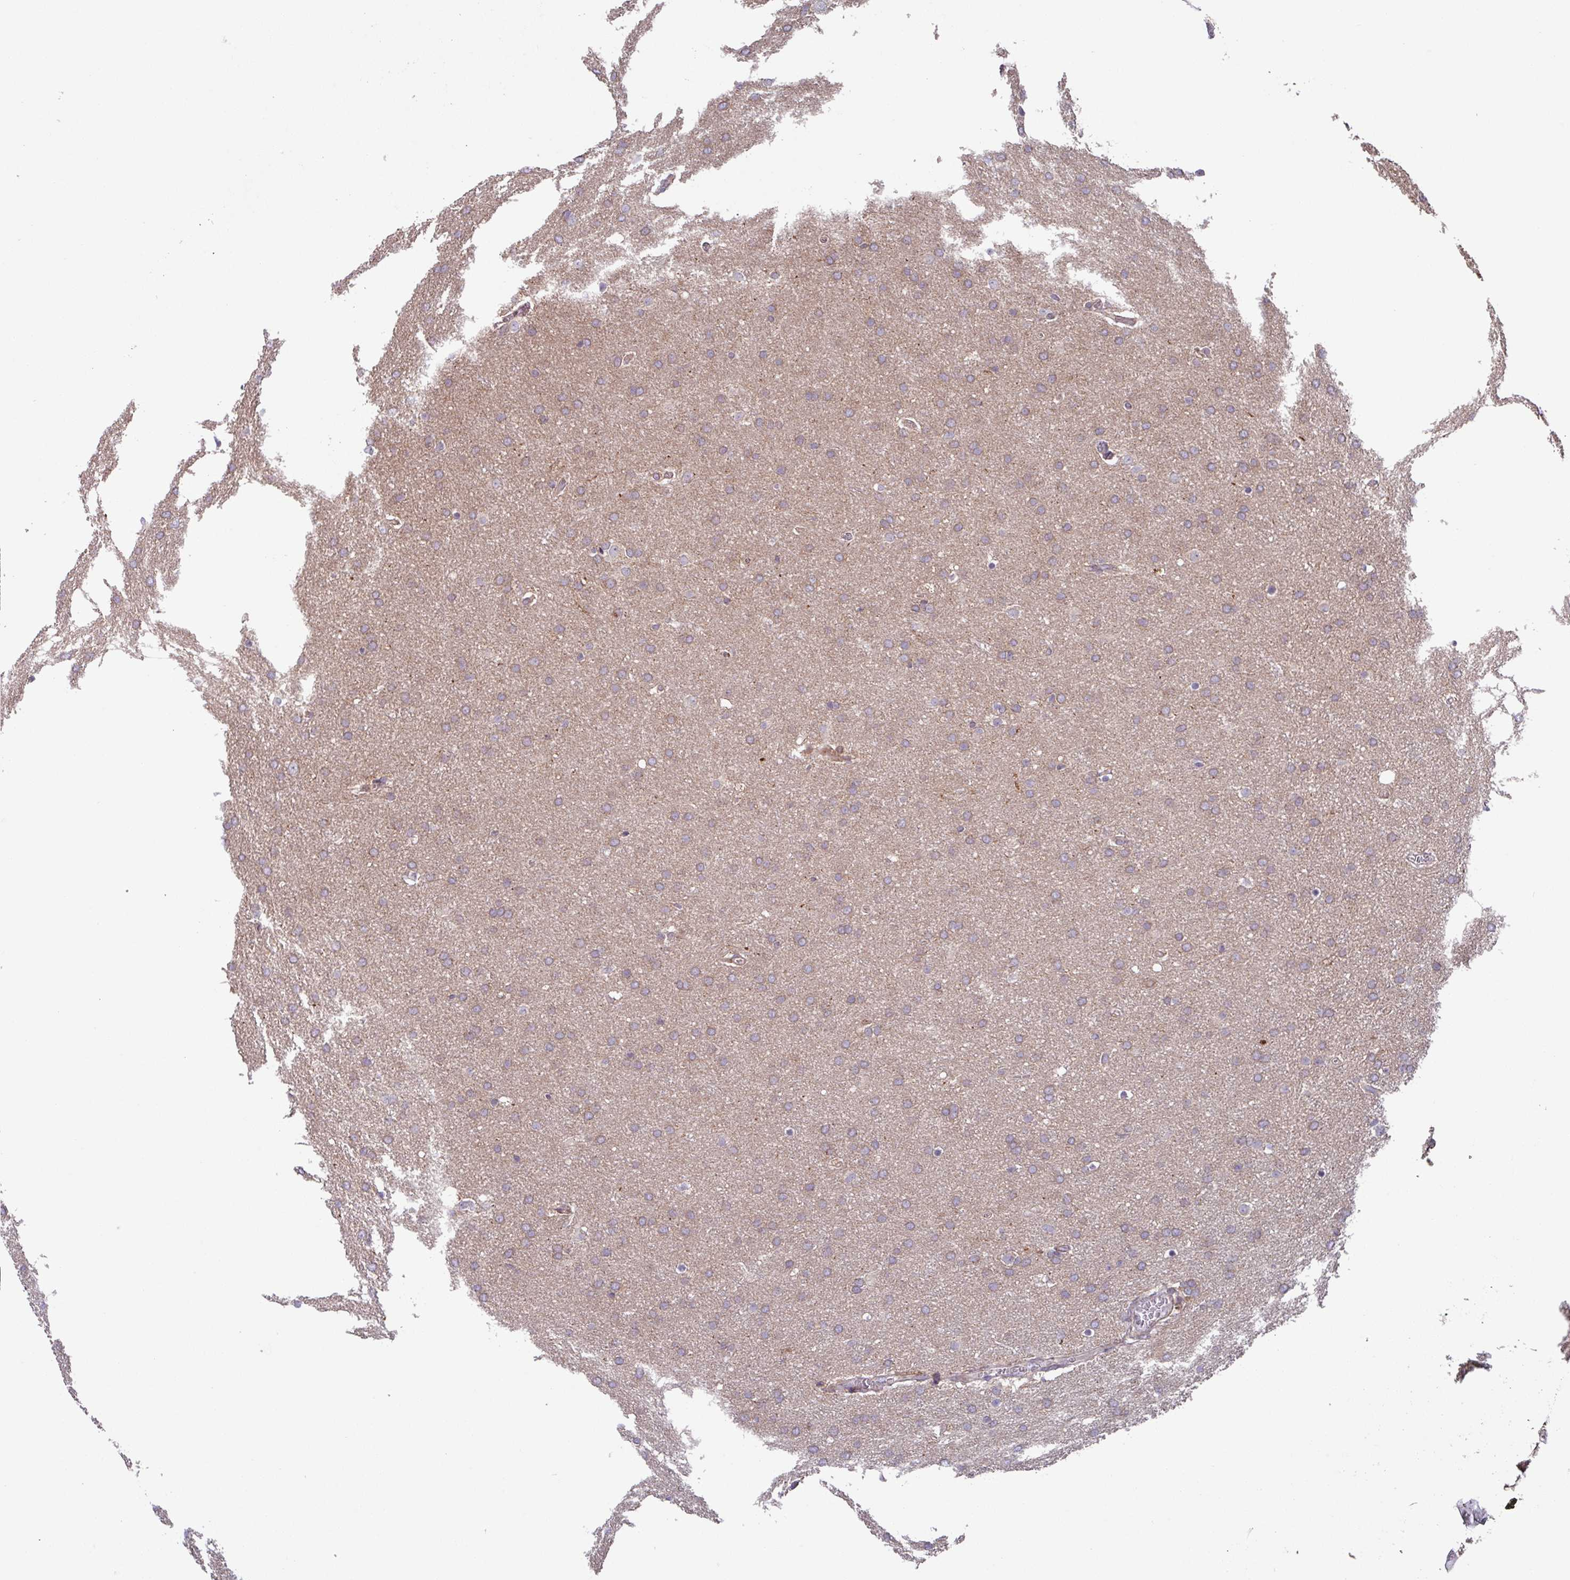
{"staining": {"intensity": "weak", "quantity": ">75%", "location": "cytoplasmic/membranous"}, "tissue": "glioma", "cell_type": "Tumor cells", "image_type": "cancer", "snomed": [{"axis": "morphology", "description": "Glioma, malignant, Low grade"}, {"axis": "topography", "description": "Brain"}], "caption": "Protein staining of glioma tissue displays weak cytoplasmic/membranous positivity in approximately >75% of tumor cells.", "gene": "PLEKHD1", "patient": {"sex": "female", "age": 32}}